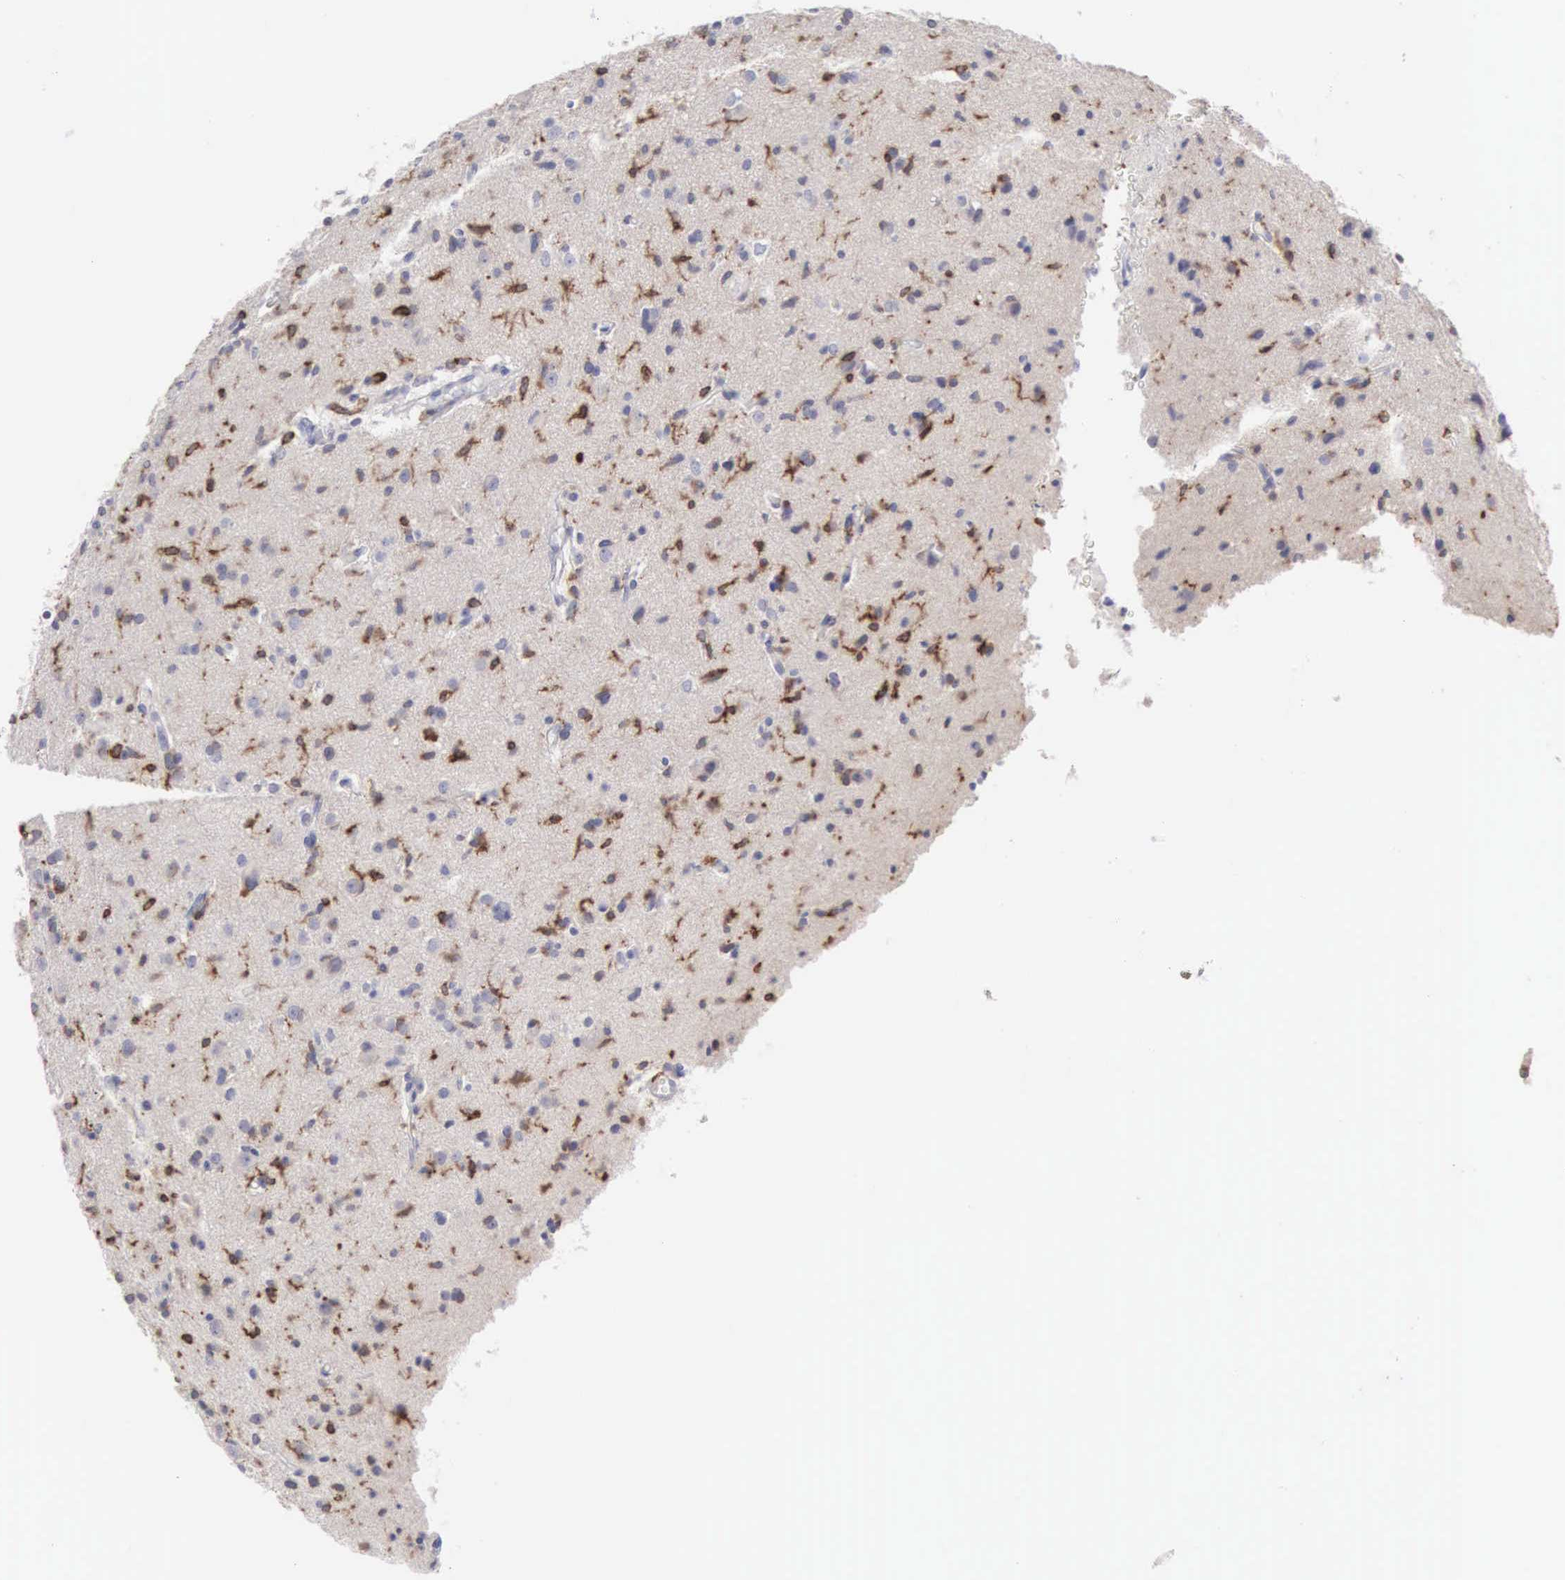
{"staining": {"intensity": "moderate", "quantity": "25%-75%", "location": "cytoplasmic/membranous,nuclear"}, "tissue": "glioma", "cell_type": "Tumor cells", "image_type": "cancer", "snomed": [{"axis": "morphology", "description": "Glioma, malignant, Low grade"}, {"axis": "topography", "description": "Brain"}], "caption": "Brown immunohistochemical staining in malignant glioma (low-grade) displays moderate cytoplasmic/membranous and nuclear staining in about 25%-75% of tumor cells.", "gene": "SH3BP1", "patient": {"sex": "female", "age": 46}}